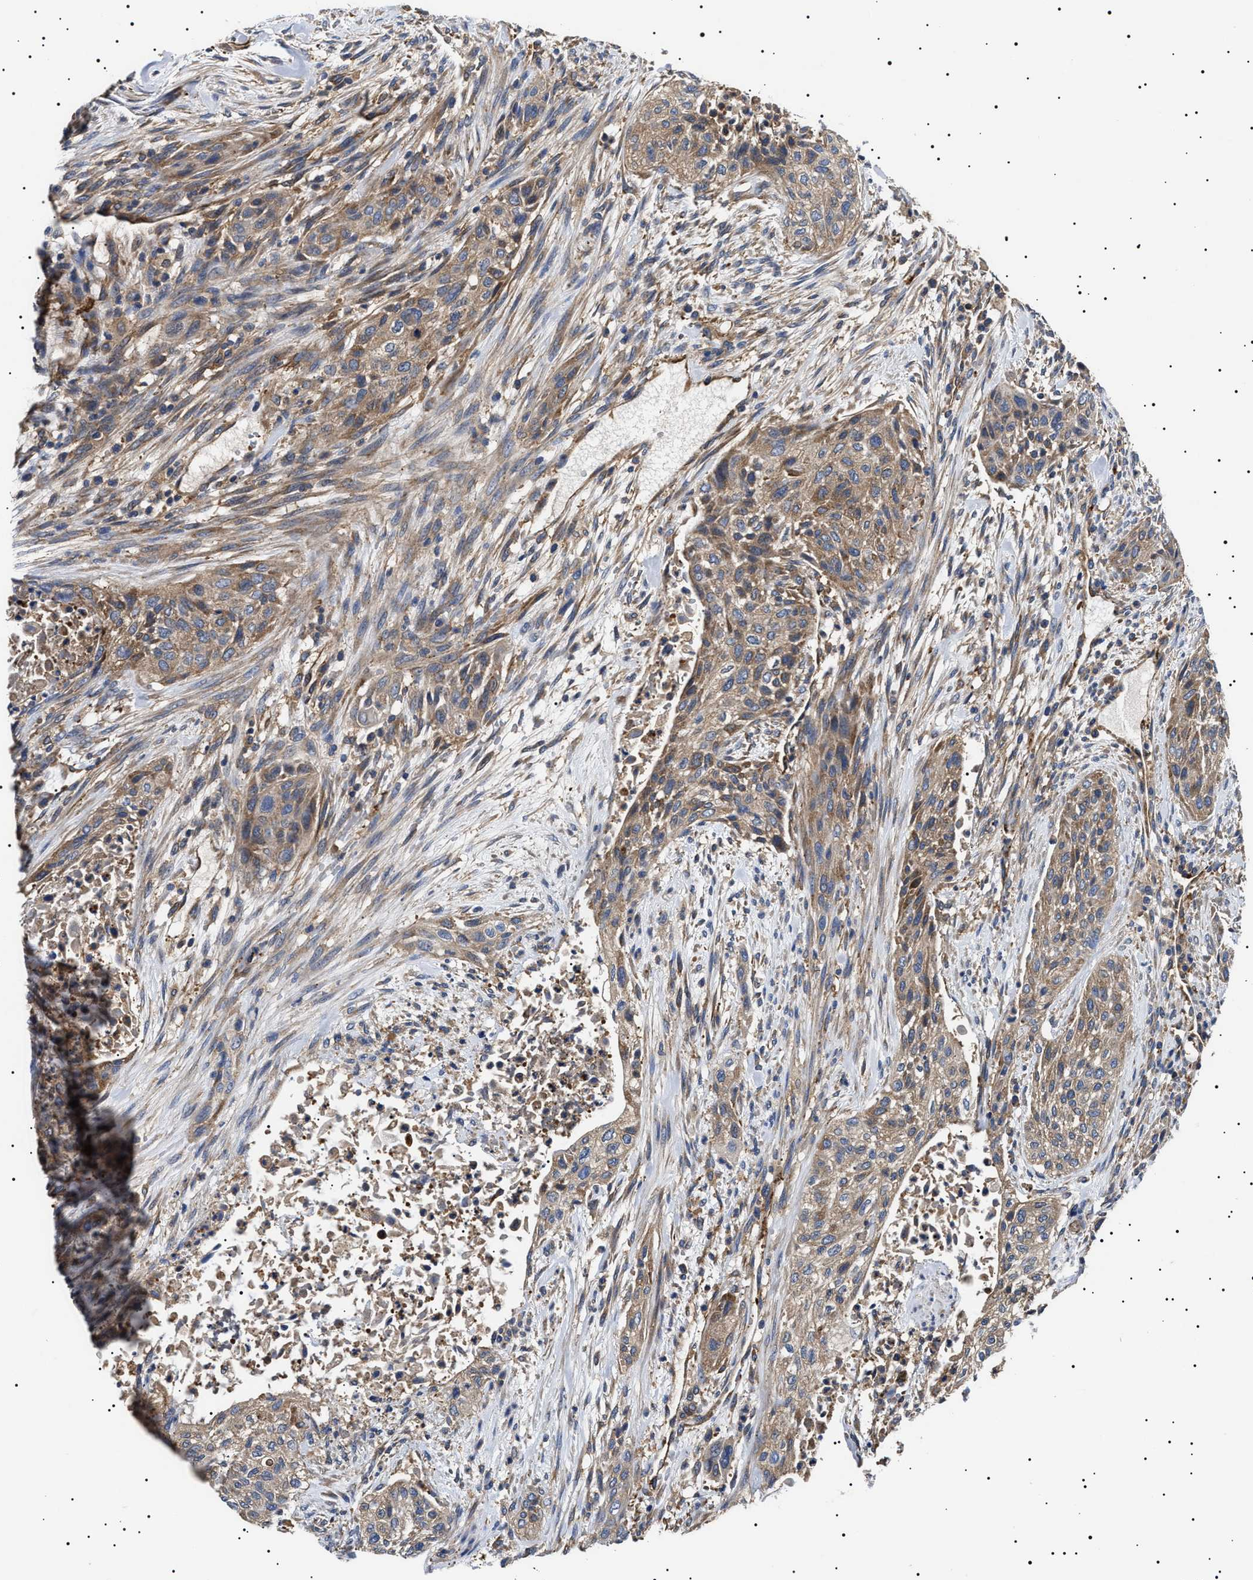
{"staining": {"intensity": "moderate", "quantity": ">75%", "location": "cytoplasmic/membranous"}, "tissue": "urothelial cancer", "cell_type": "Tumor cells", "image_type": "cancer", "snomed": [{"axis": "morphology", "description": "Urothelial carcinoma, Low grade"}, {"axis": "morphology", "description": "Urothelial carcinoma, High grade"}, {"axis": "topography", "description": "Urinary bladder"}], "caption": "Brown immunohistochemical staining in high-grade urothelial carcinoma exhibits moderate cytoplasmic/membranous expression in approximately >75% of tumor cells.", "gene": "TPP2", "patient": {"sex": "male", "age": 35}}